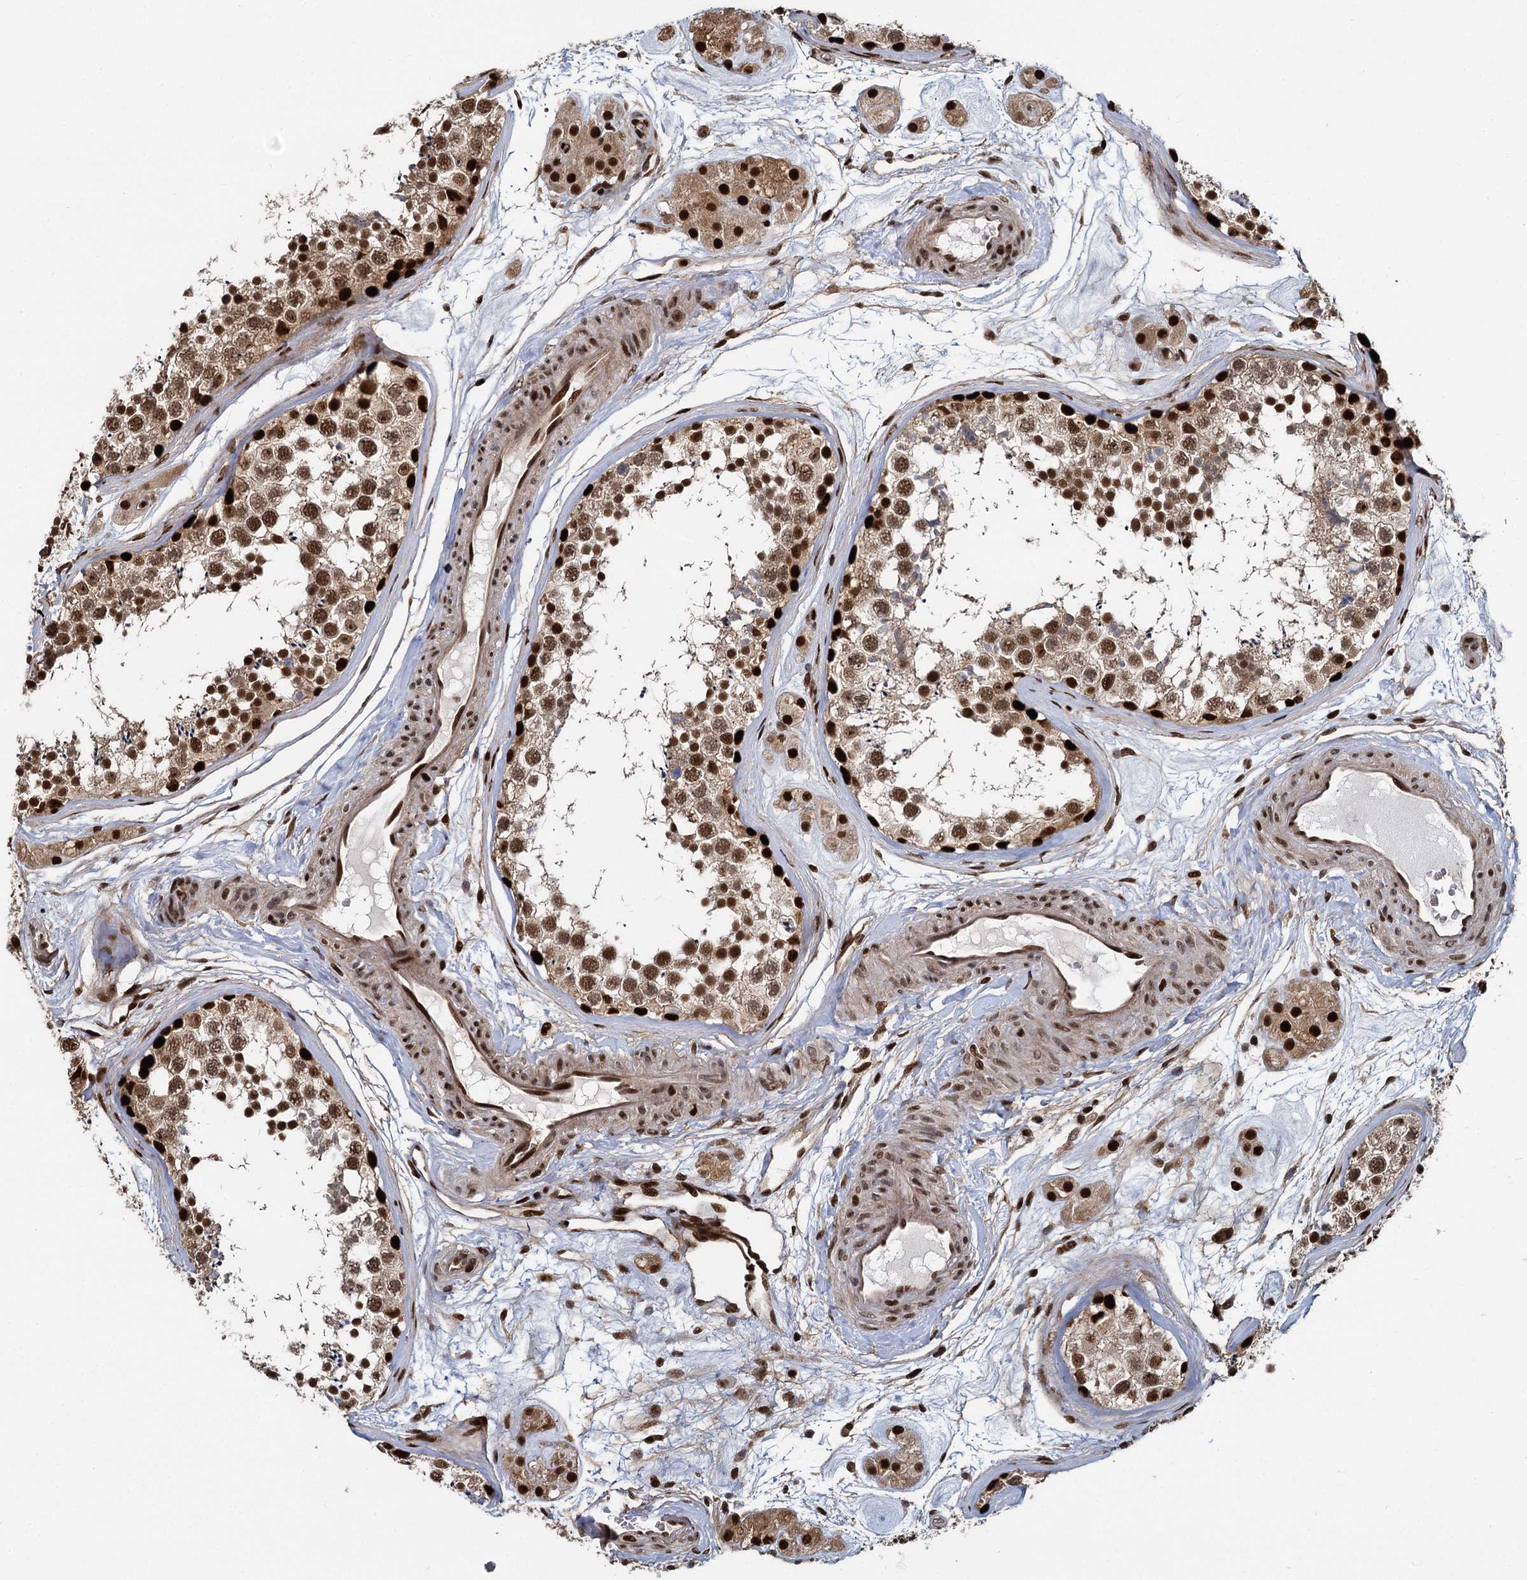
{"staining": {"intensity": "strong", "quantity": ">75%", "location": "nuclear"}, "tissue": "testis", "cell_type": "Cells in seminiferous ducts", "image_type": "normal", "snomed": [{"axis": "morphology", "description": "Normal tissue, NOS"}, {"axis": "topography", "description": "Testis"}], "caption": "The immunohistochemical stain labels strong nuclear positivity in cells in seminiferous ducts of unremarkable testis. (Stains: DAB in brown, nuclei in blue, Microscopy: brightfield microscopy at high magnification).", "gene": "ANKRD49", "patient": {"sex": "male", "age": 56}}